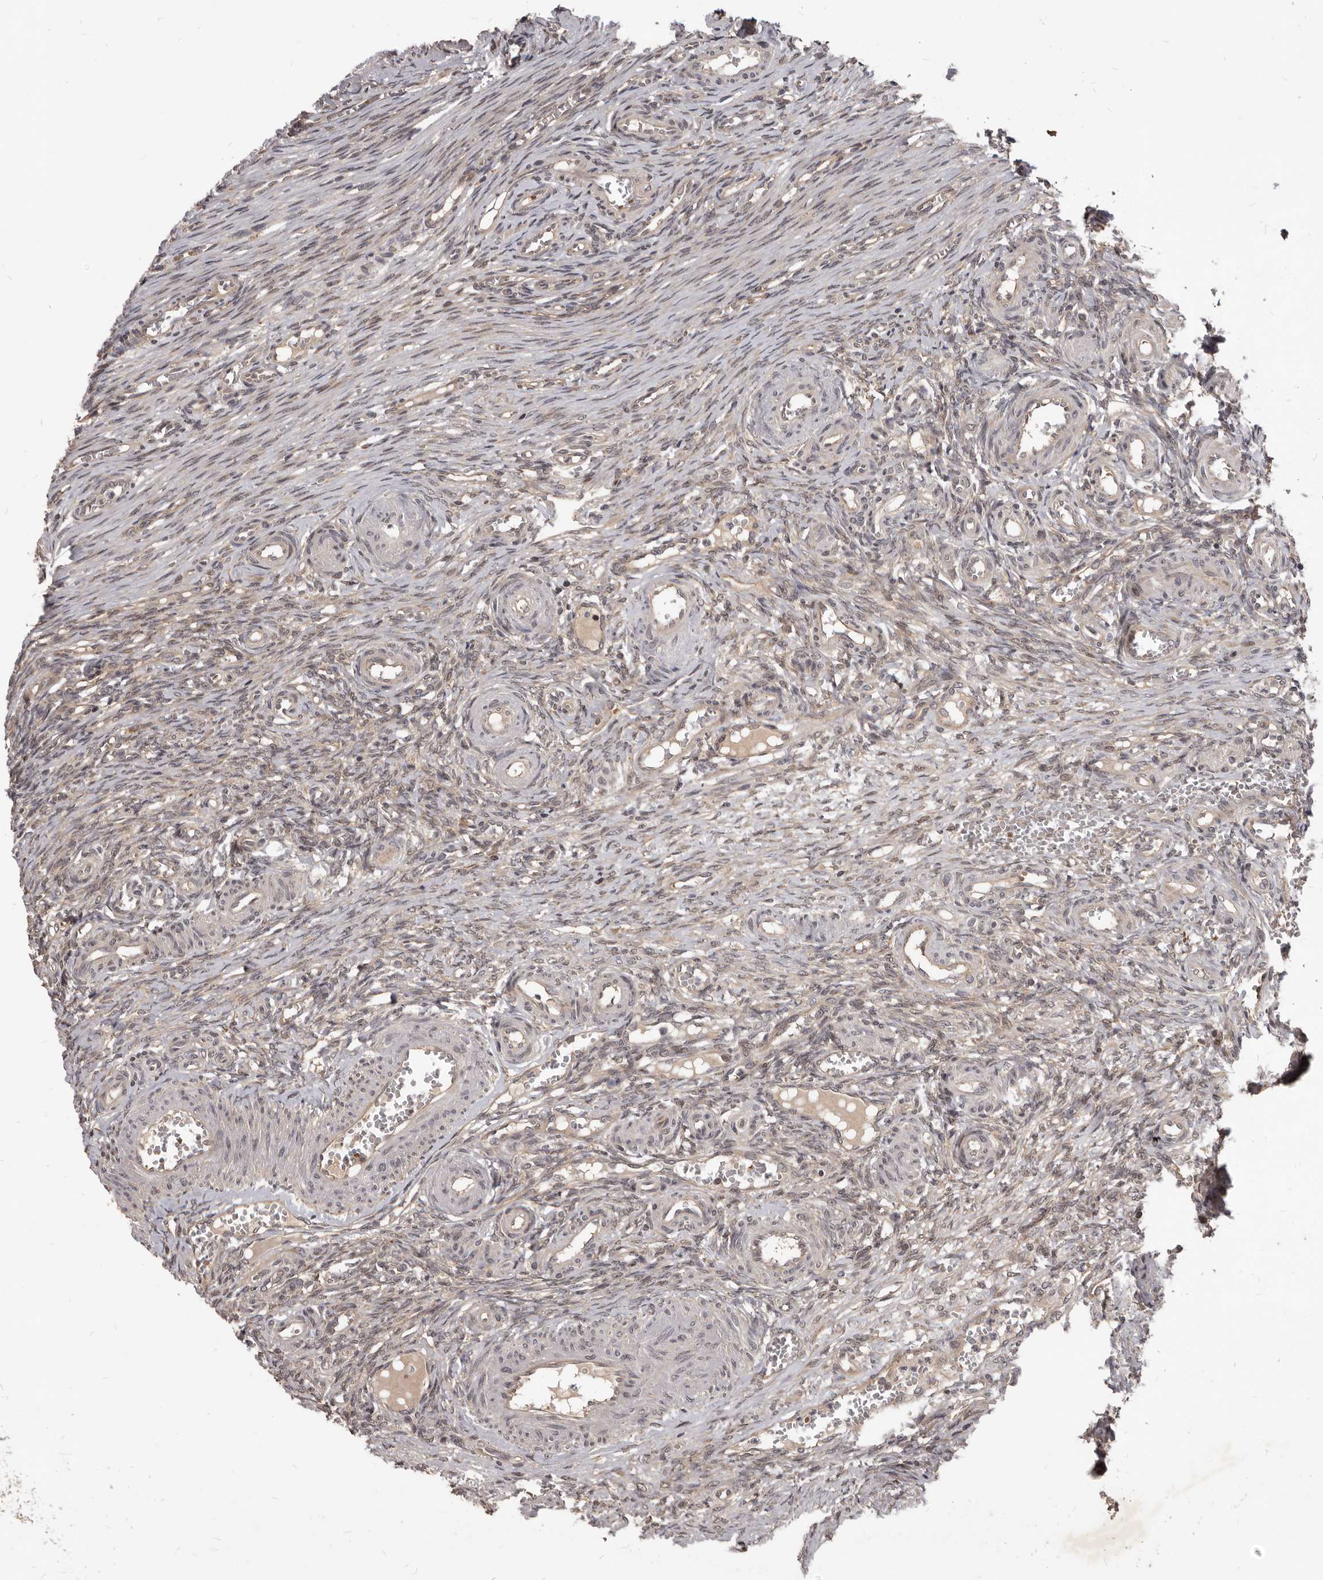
{"staining": {"intensity": "weak", "quantity": "<25%", "location": "nuclear"}, "tissue": "ovary", "cell_type": "Ovarian stroma cells", "image_type": "normal", "snomed": [{"axis": "morphology", "description": "Adenocarcinoma, NOS"}, {"axis": "topography", "description": "Endometrium"}], "caption": "An immunohistochemistry (IHC) image of unremarkable ovary is shown. There is no staining in ovarian stroma cells of ovary. (DAB IHC, high magnification).", "gene": "GABPB2", "patient": {"sex": "female", "age": 32}}